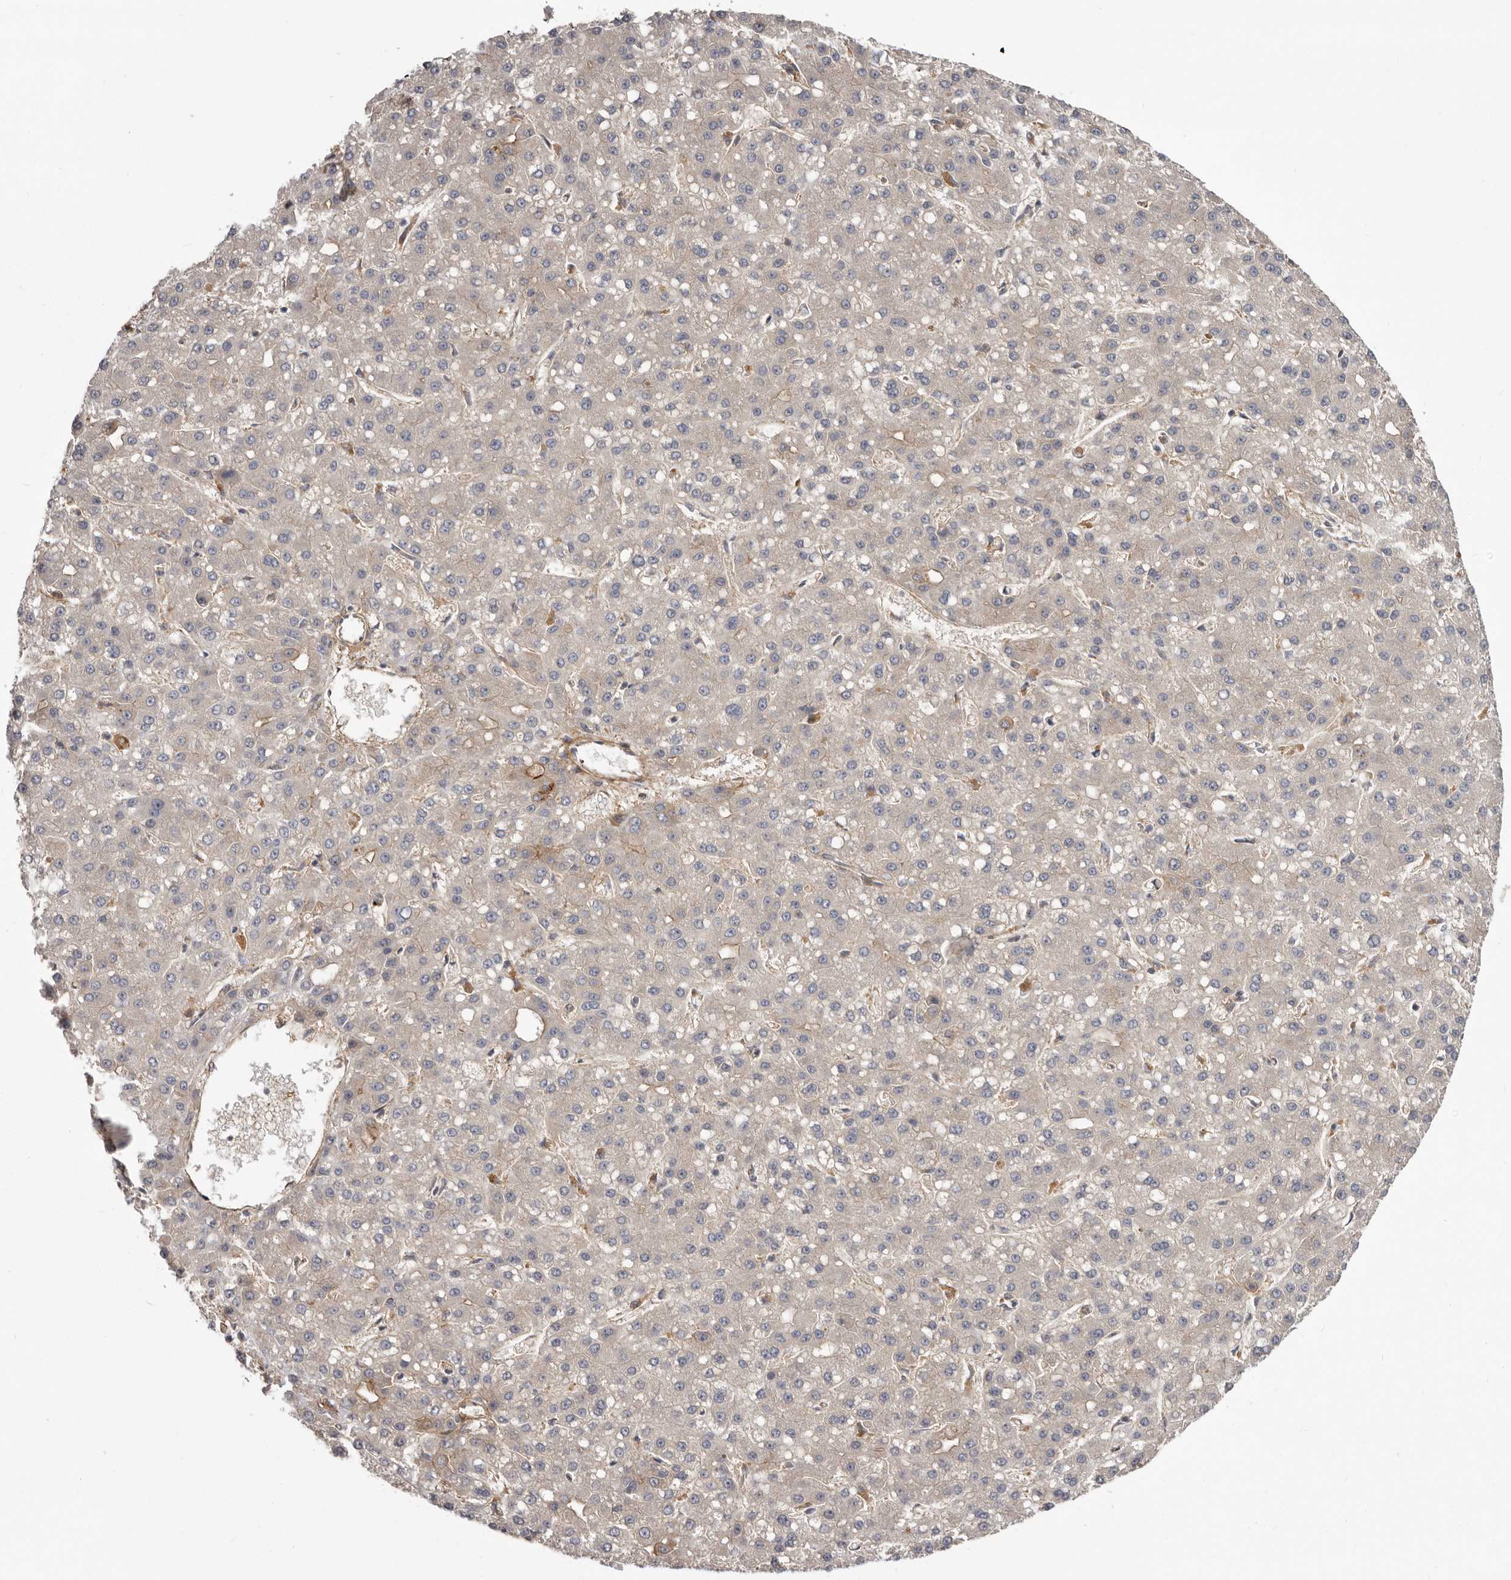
{"staining": {"intensity": "negative", "quantity": "none", "location": "none"}, "tissue": "liver cancer", "cell_type": "Tumor cells", "image_type": "cancer", "snomed": [{"axis": "morphology", "description": "Carcinoma, Hepatocellular, NOS"}, {"axis": "topography", "description": "Liver"}], "caption": "Tumor cells are negative for brown protein staining in hepatocellular carcinoma (liver).", "gene": "ENAH", "patient": {"sex": "male", "age": 67}}